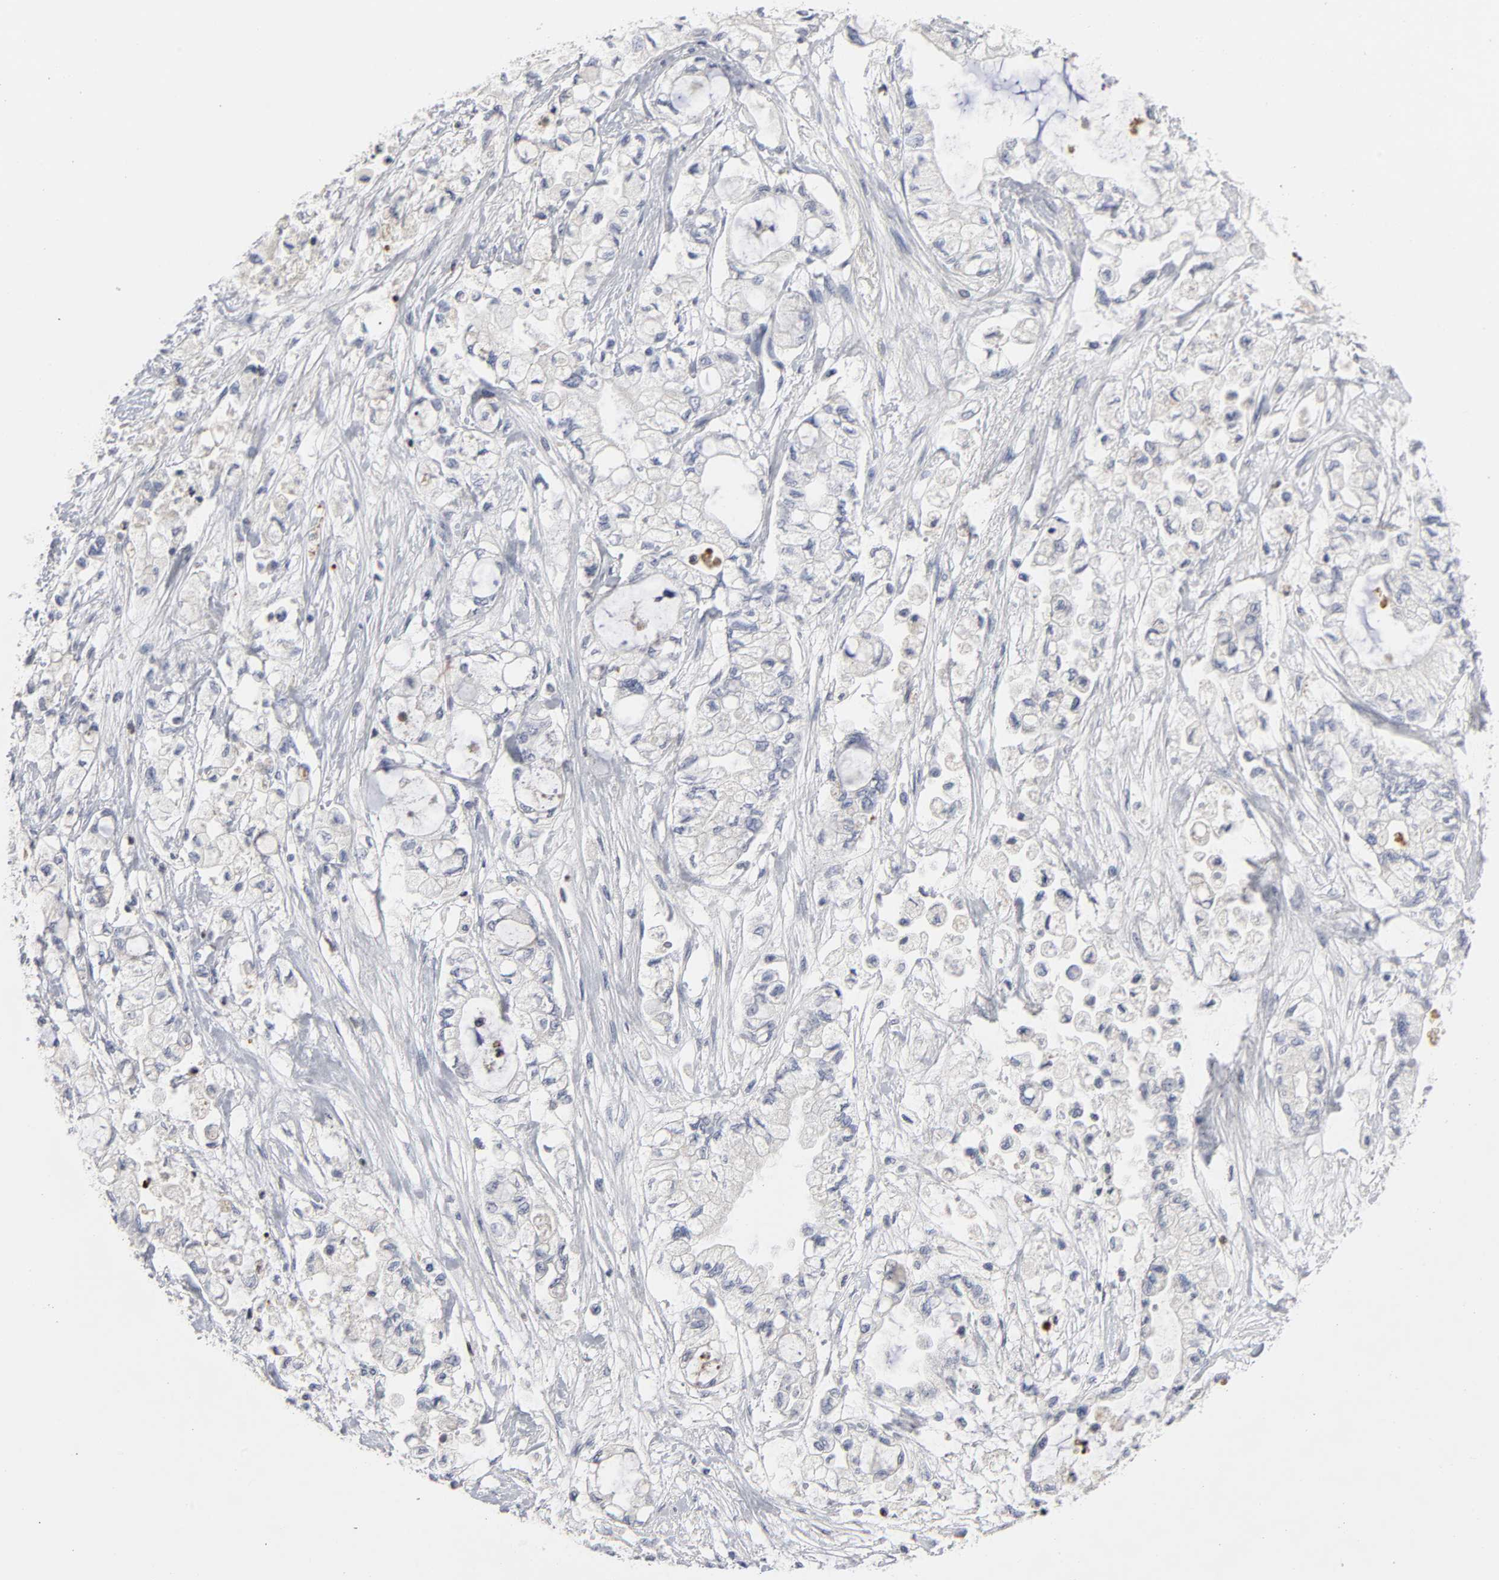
{"staining": {"intensity": "negative", "quantity": "none", "location": "none"}, "tissue": "pancreatic cancer", "cell_type": "Tumor cells", "image_type": "cancer", "snomed": [{"axis": "morphology", "description": "Adenocarcinoma, NOS"}, {"axis": "topography", "description": "Pancreas"}], "caption": "Immunohistochemistry (IHC) histopathology image of neoplastic tissue: human pancreatic cancer (adenocarcinoma) stained with DAB (3,3'-diaminobenzidine) reveals no significant protein expression in tumor cells.", "gene": "CREBBP", "patient": {"sex": "male", "age": 79}}